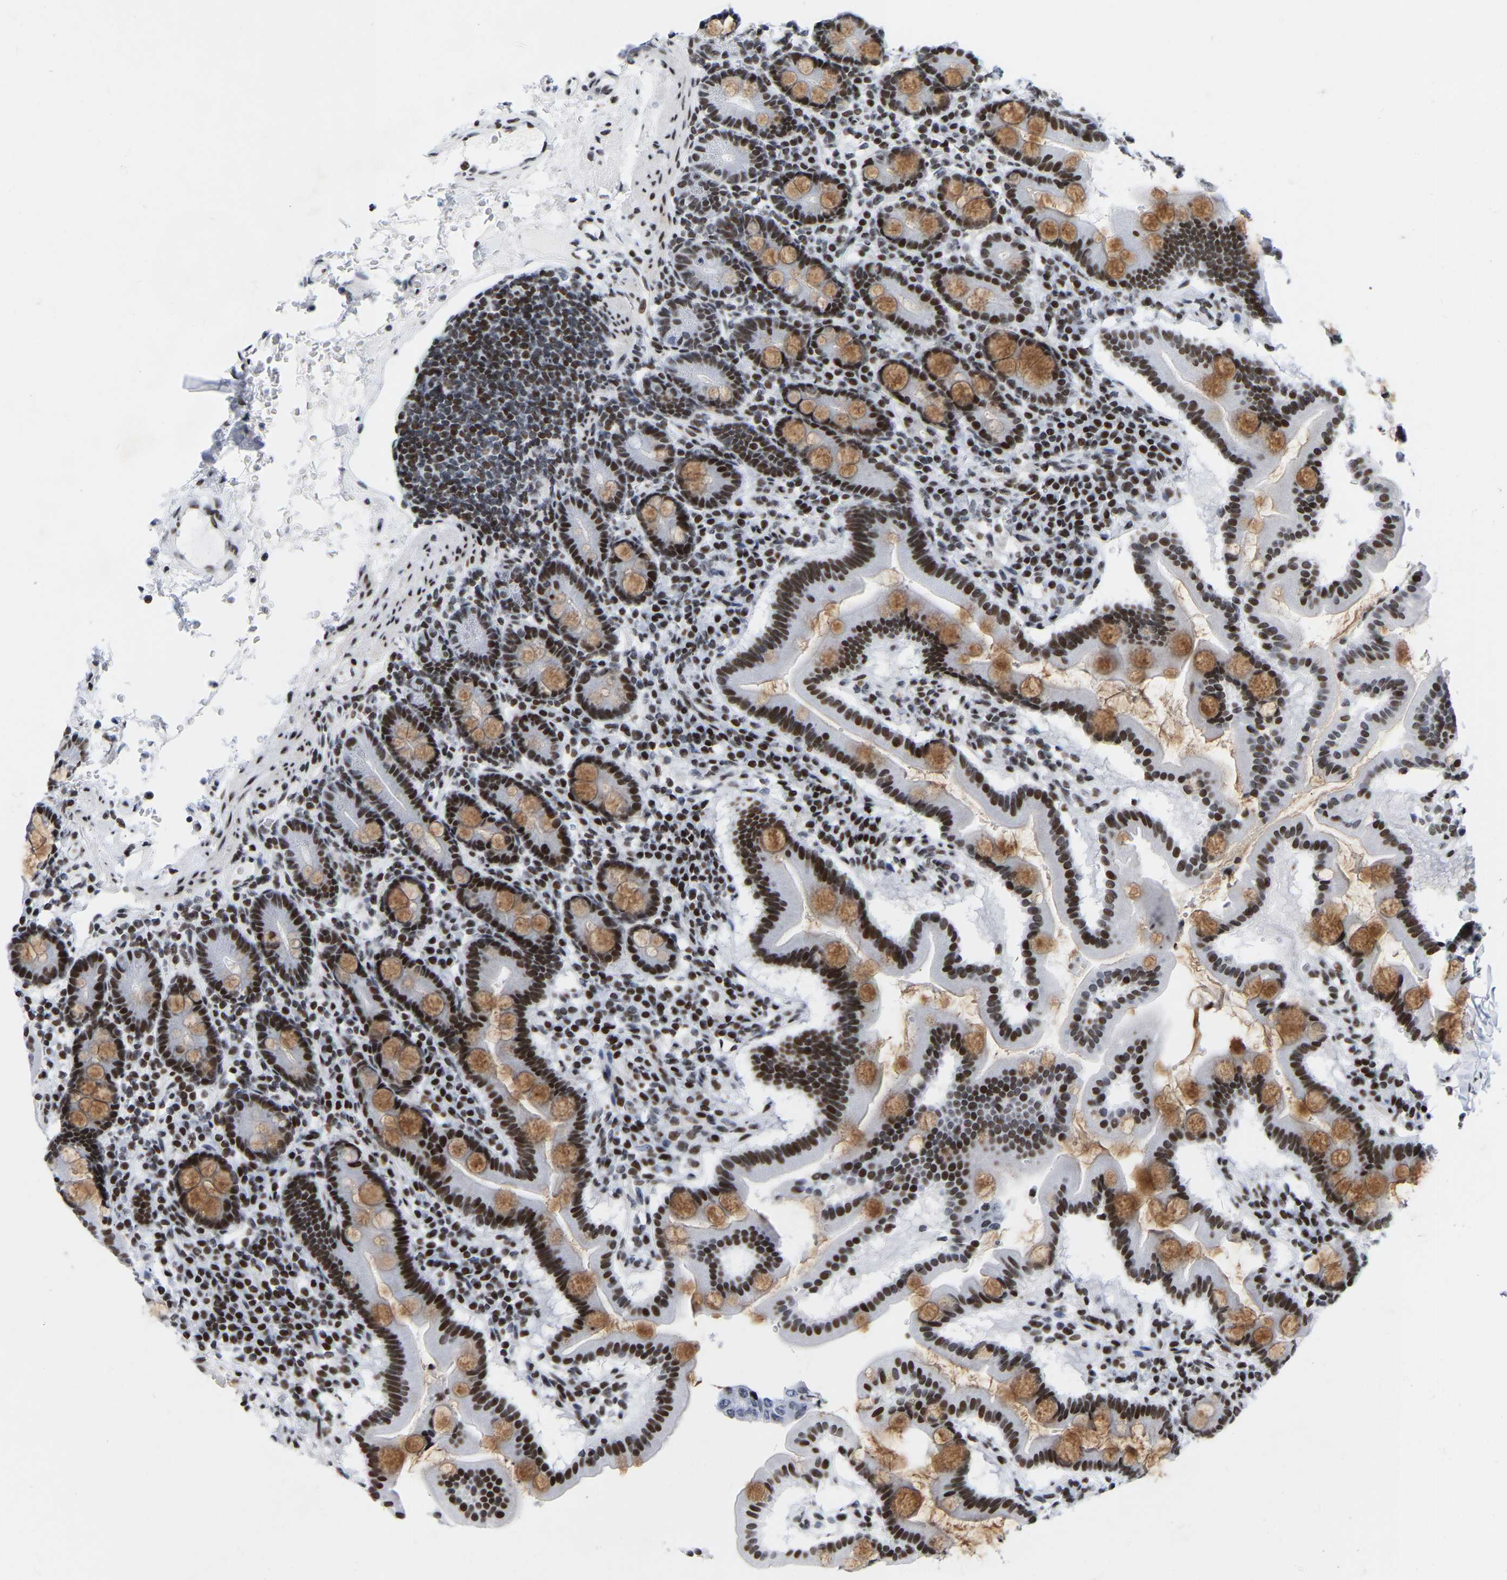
{"staining": {"intensity": "moderate", "quantity": ">75%", "location": "cytoplasmic/membranous,nuclear"}, "tissue": "duodenum", "cell_type": "Glandular cells", "image_type": "normal", "snomed": [{"axis": "morphology", "description": "Normal tissue, NOS"}, {"axis": "topography", "description": "Duodenum"}], "caption": "Duodenum stained with DAB IHC demonstrates medium levels of moderate cytoplasmic/membranous,nuclear expression in about >75% of glandular cells.", "gene": "PRCC", "patient": {"sex": "male", "age": 50}}